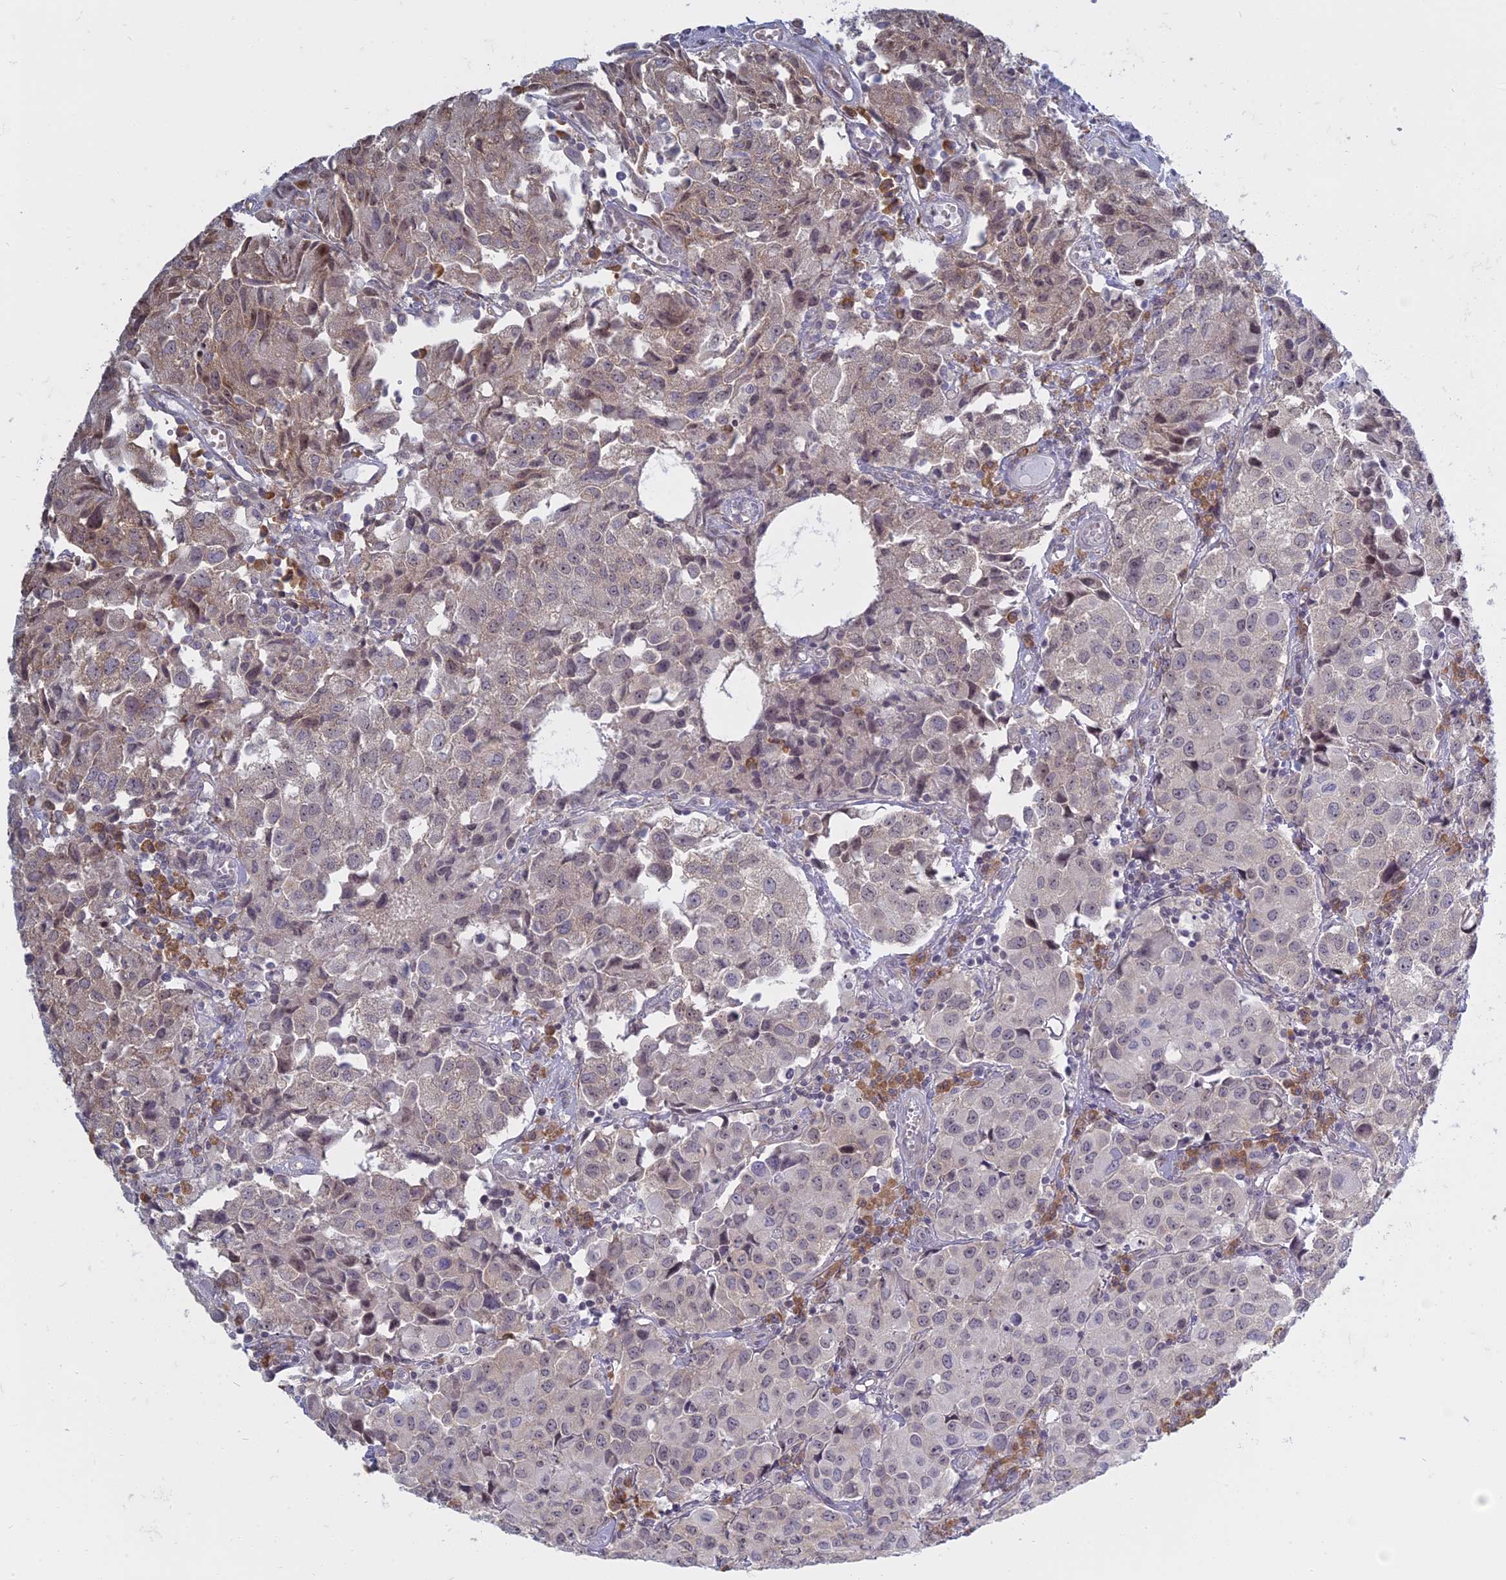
{"staining": {"intensity": "weak", "quantity": "<25%", "location": "cytoplasmic/membranous,nuclear"}, "tissue": "urothelial cancer", "cell_type": "Tumor cells", "image_type": "cancer", "snomed": [{"axis": "morphology", "description": "Urothelial carcinoma, High grade"}, {"axis": "topography", "description": "Urinary bladder"}], "caption": "Tumor cells are negative for brown protein staining in urothelial cancer. (Immunohistochemistry (ihc), brightfield microscopy, high magnification).", "gene": "RPS19BP1", "patient": {"sex": "female", "age": 75}}